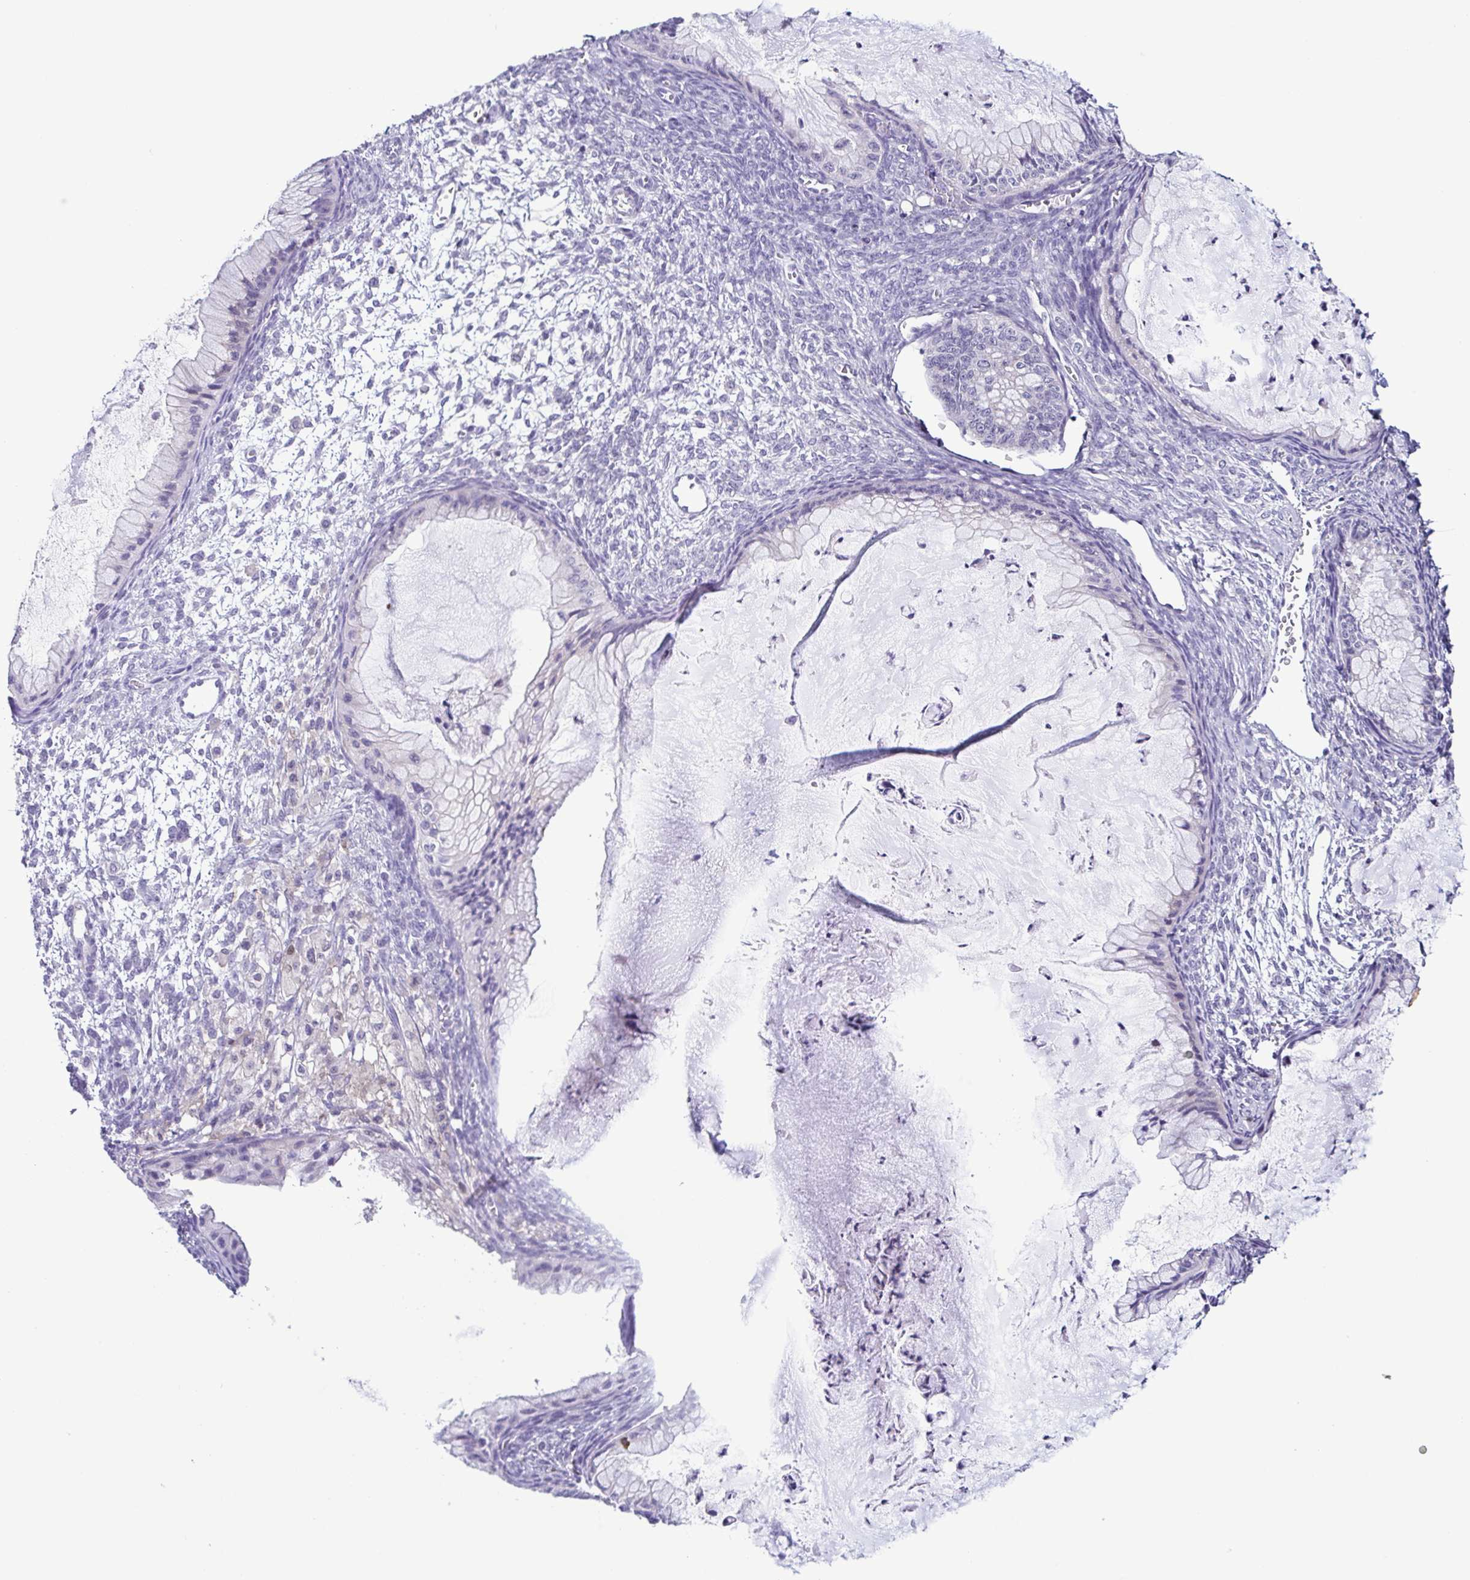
{"staining": {"intensity": "negative", "quantity": "none", "location": "none"}, "tissue": "ovarian cancer", "cell_type": "Tumor cells", "image_type": "cancer", "snomed": [{"axis": "morphology", "description": "Cystadenocarcinoma, mucinous, NOS"}, {"axis": "topography", "description": "Ovary"}], "caption": "Histopathology image shows no protein positivity in tumor cells of ovarian mucinous cystadenocarcinoma tissue. The staining was performed using DAB (3,3'-diaminobenzidine) to visualize the protein expression in brown, while the nuclei were stained in blue with hematoxylin (Magnification: 20x).", "gene": "TERT", "patient": {"sex": "female", "age": 72}}